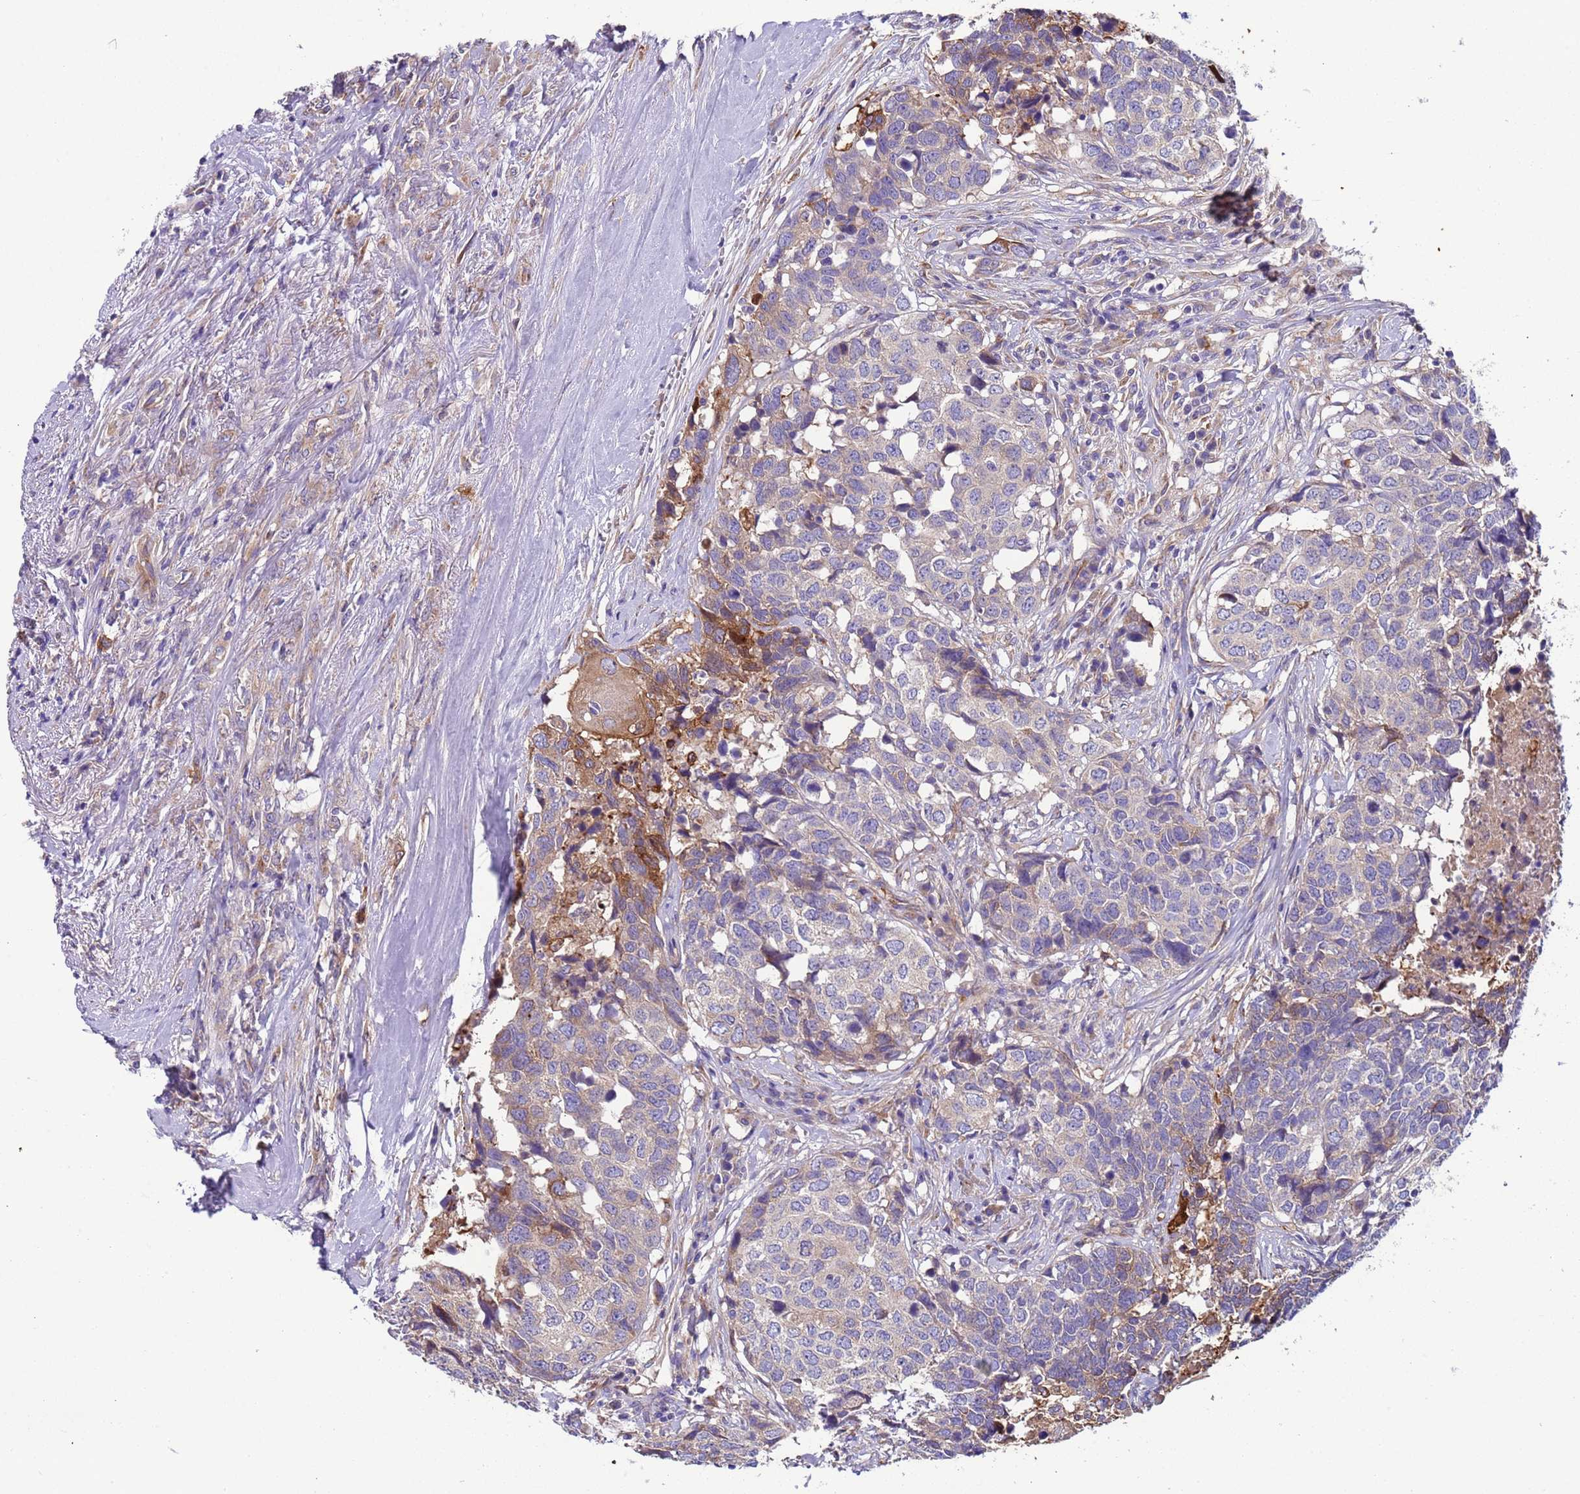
{"staining": {"intensity": "moderate", "quantity": "<25%", "location": "cytoplasmic/membranous"}, "tissue": "head and neck cancer", "cell_type": "Tumor cells", "image_type": "cancer", "snomed": [{"axis": "morphology", "description": "Squamous cell carcinoma, NOS"}, {"axis": "topography", "description": "Head-Neck"}], "caption": "Protein staining displays moderate cytoplasmic/membranous expression in about <25% of tumor cells in squamous cell carcinoma (head and neck). The protein of interest is stained brown, and the nuclei are stained in blue (DAB (3,3'-diaminobenzidine) IHC with brightfield microscopy, high magnification).", "gene": "PAQR7", "patient": {"sex": "male", "age": 66}}